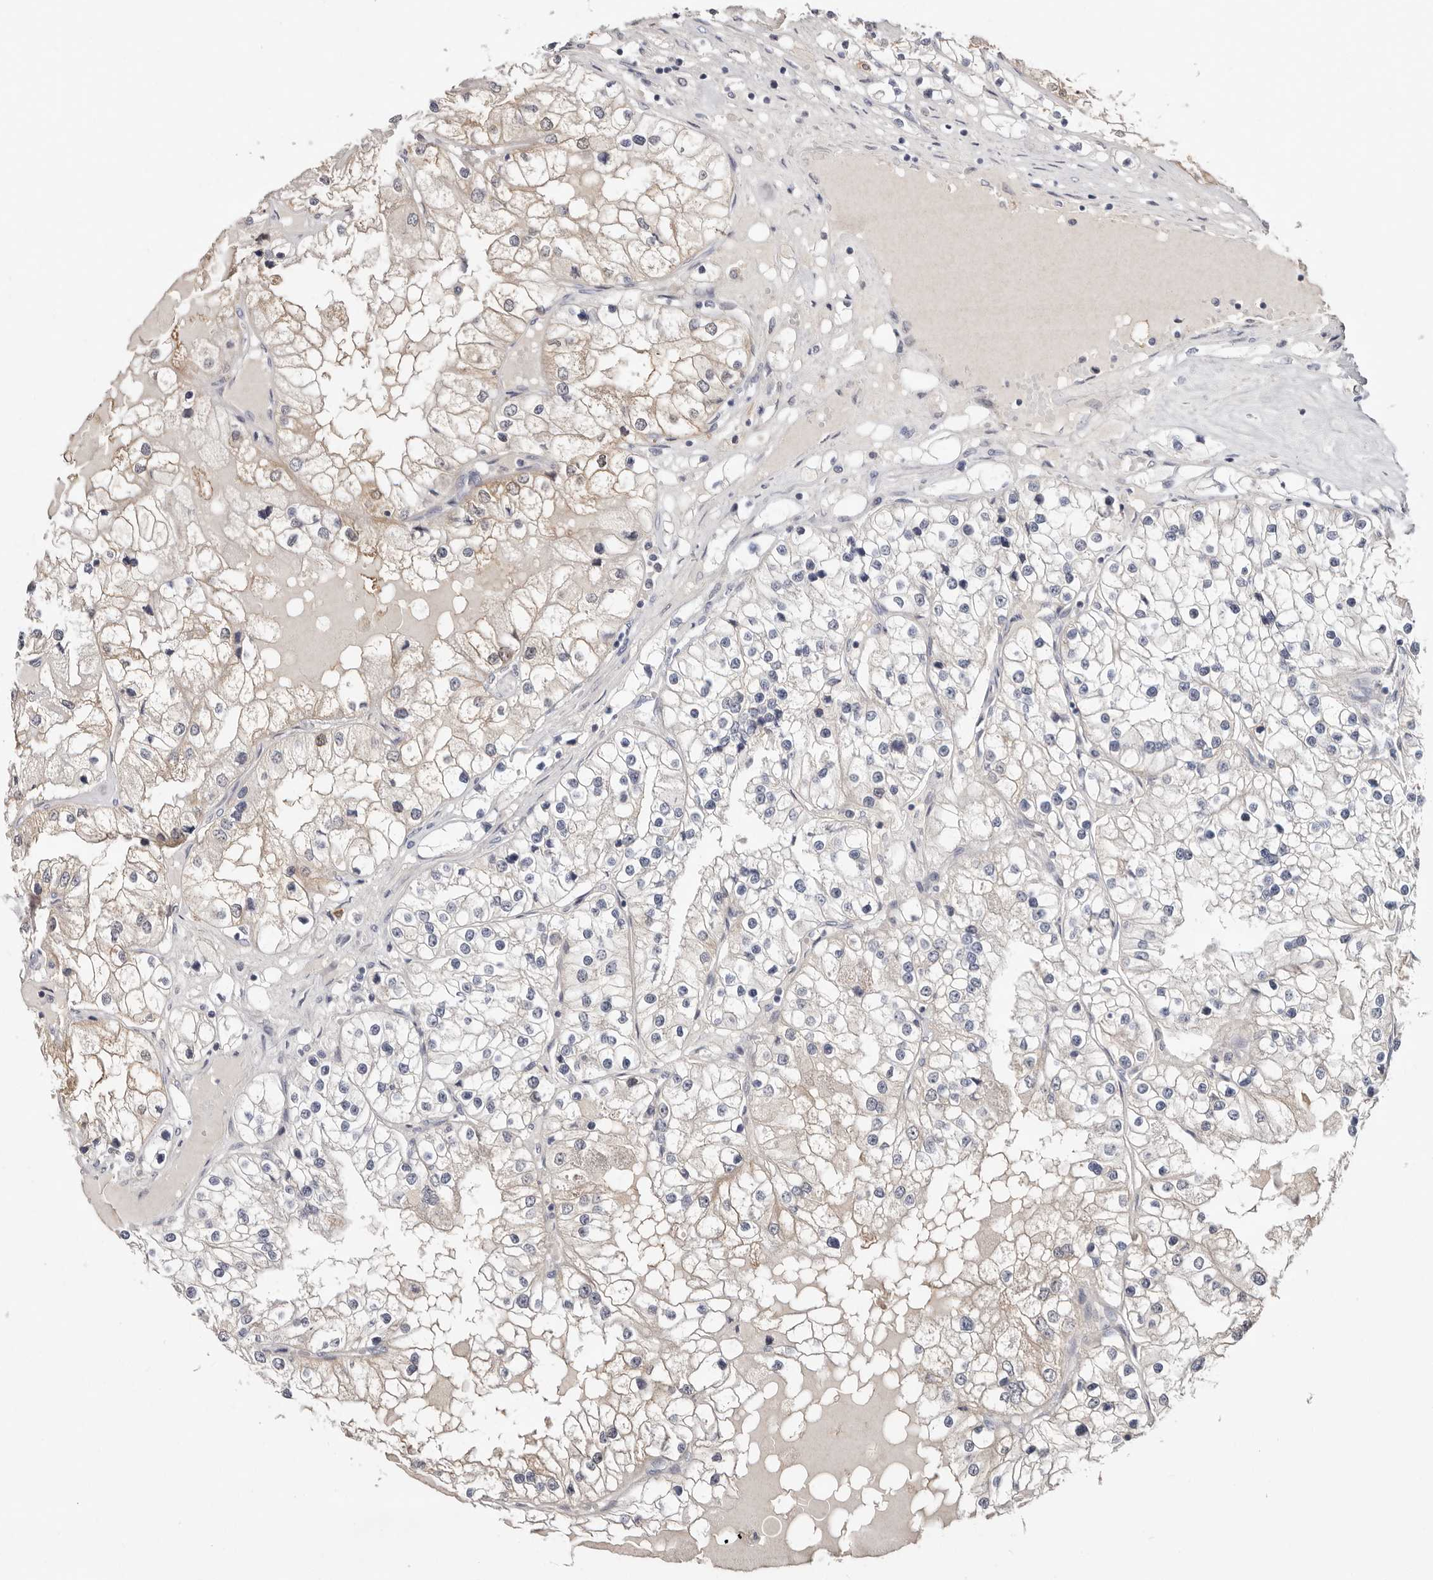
{"staining": {"intensity": "weak", "quantity": "<25%", "location": "cytoplasmic/membranous"}, "tissue": "renal cancer", "cell_type": "Tumor cells", "image_type": "cancer", "snomed": [{"axis": "morphology", "description": "Adenocarcinoma, NOS"}, {"axis": "topography", "description": "Kidney"}], "caption": "Tumor cells show no significant expression in adenocarcinoma (renal).", "gene": "PKDCC", "patient": {"sex": "male", "age": 68}}